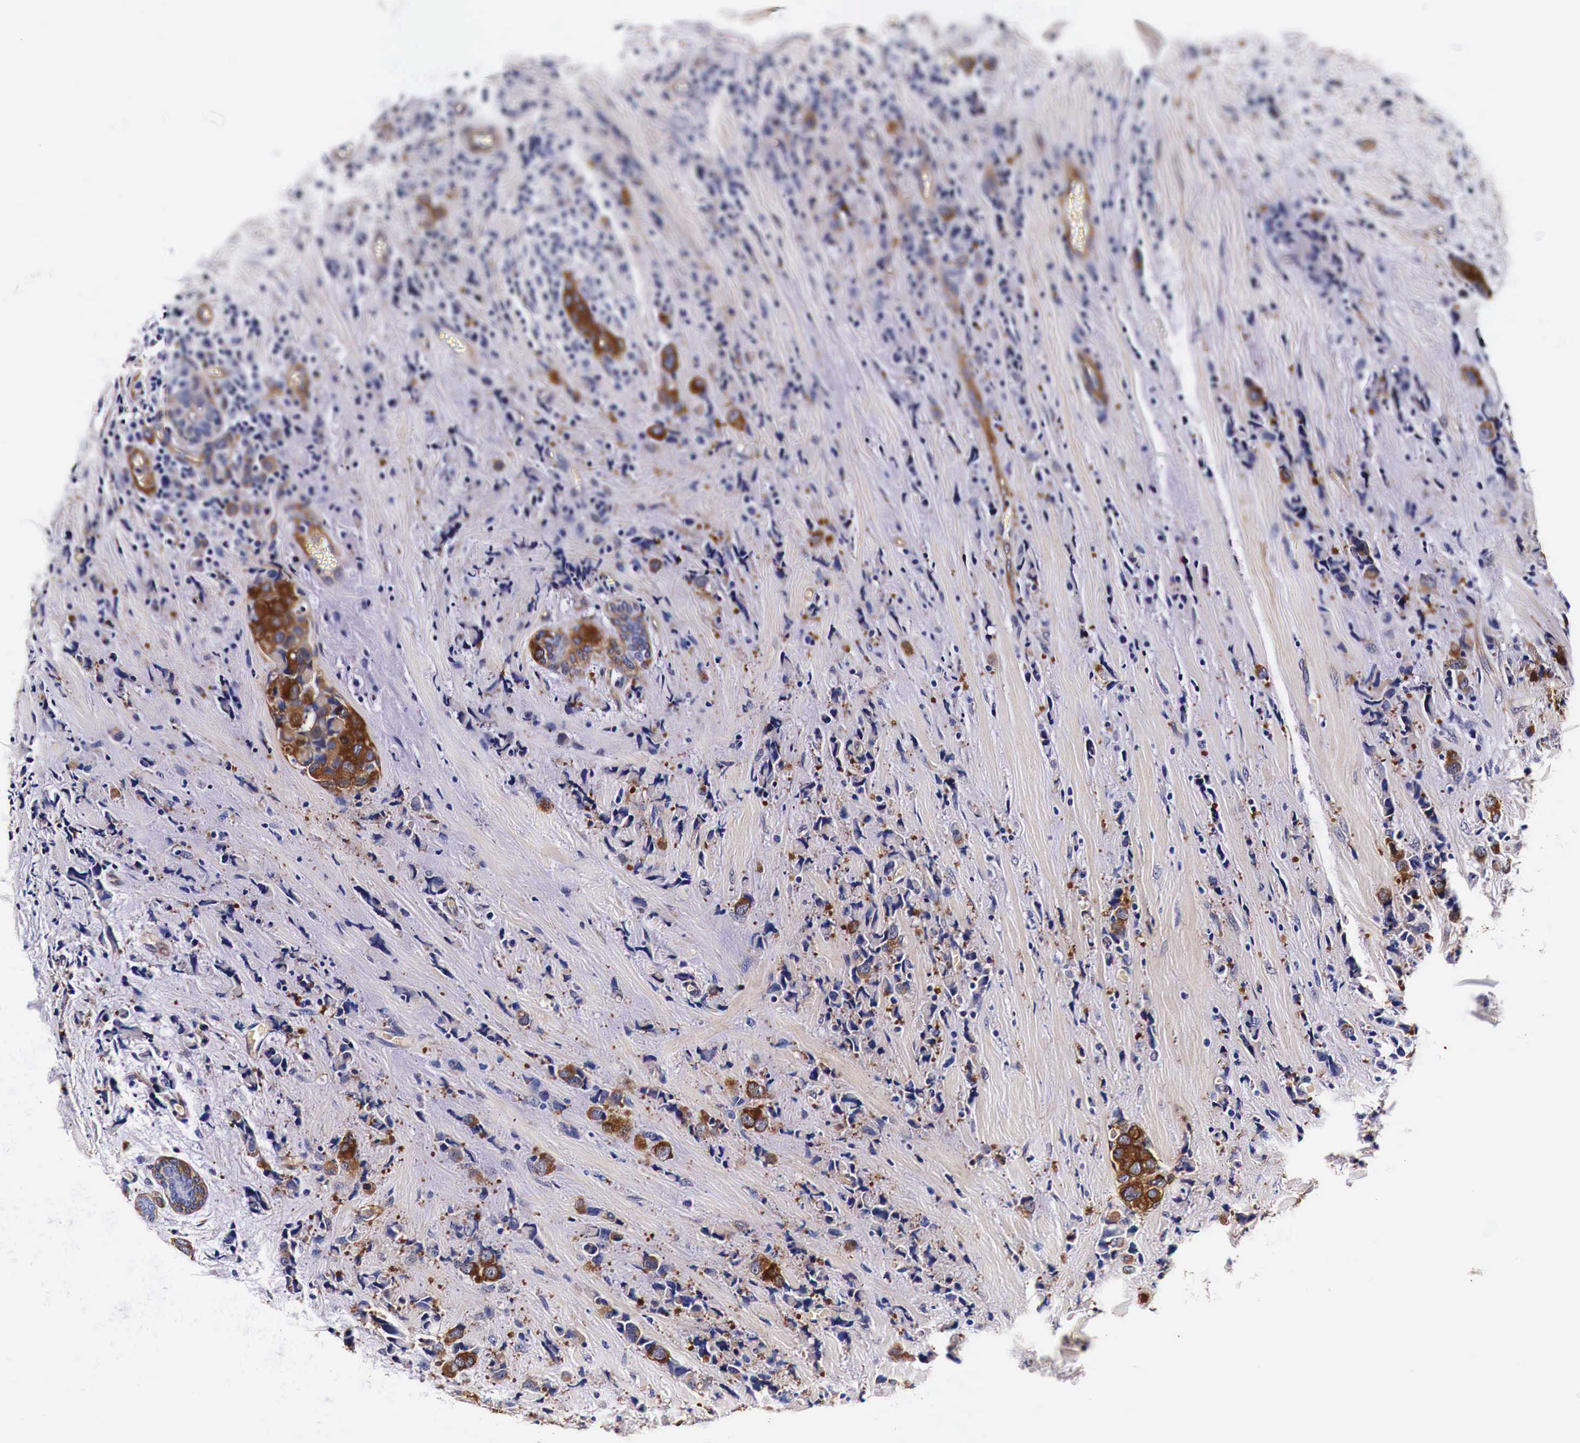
{"staining": {"intensity": "strong", "quantity": "25%-75%", "location": "cytoplasmic/membranous"}, "tissue": "breast cancer", "cell_type": "Tumor cells", "image_type": "cancer", "snomed": [{"axis": "morphology", "description": "Lobular carcinoma"}, {"axis": "topography", "description": "Breast"}], "caption": "The micrograph shows immunohistochemical staining of breast cancer. There is strong cytoplasmic/membranous expression is present in about 25%-75% of tumor cells. (DAB IHC with brightfield microscopy, high magnification).", "gene": "HSPB1", "patient": {"sex": "female", "age": 57}}